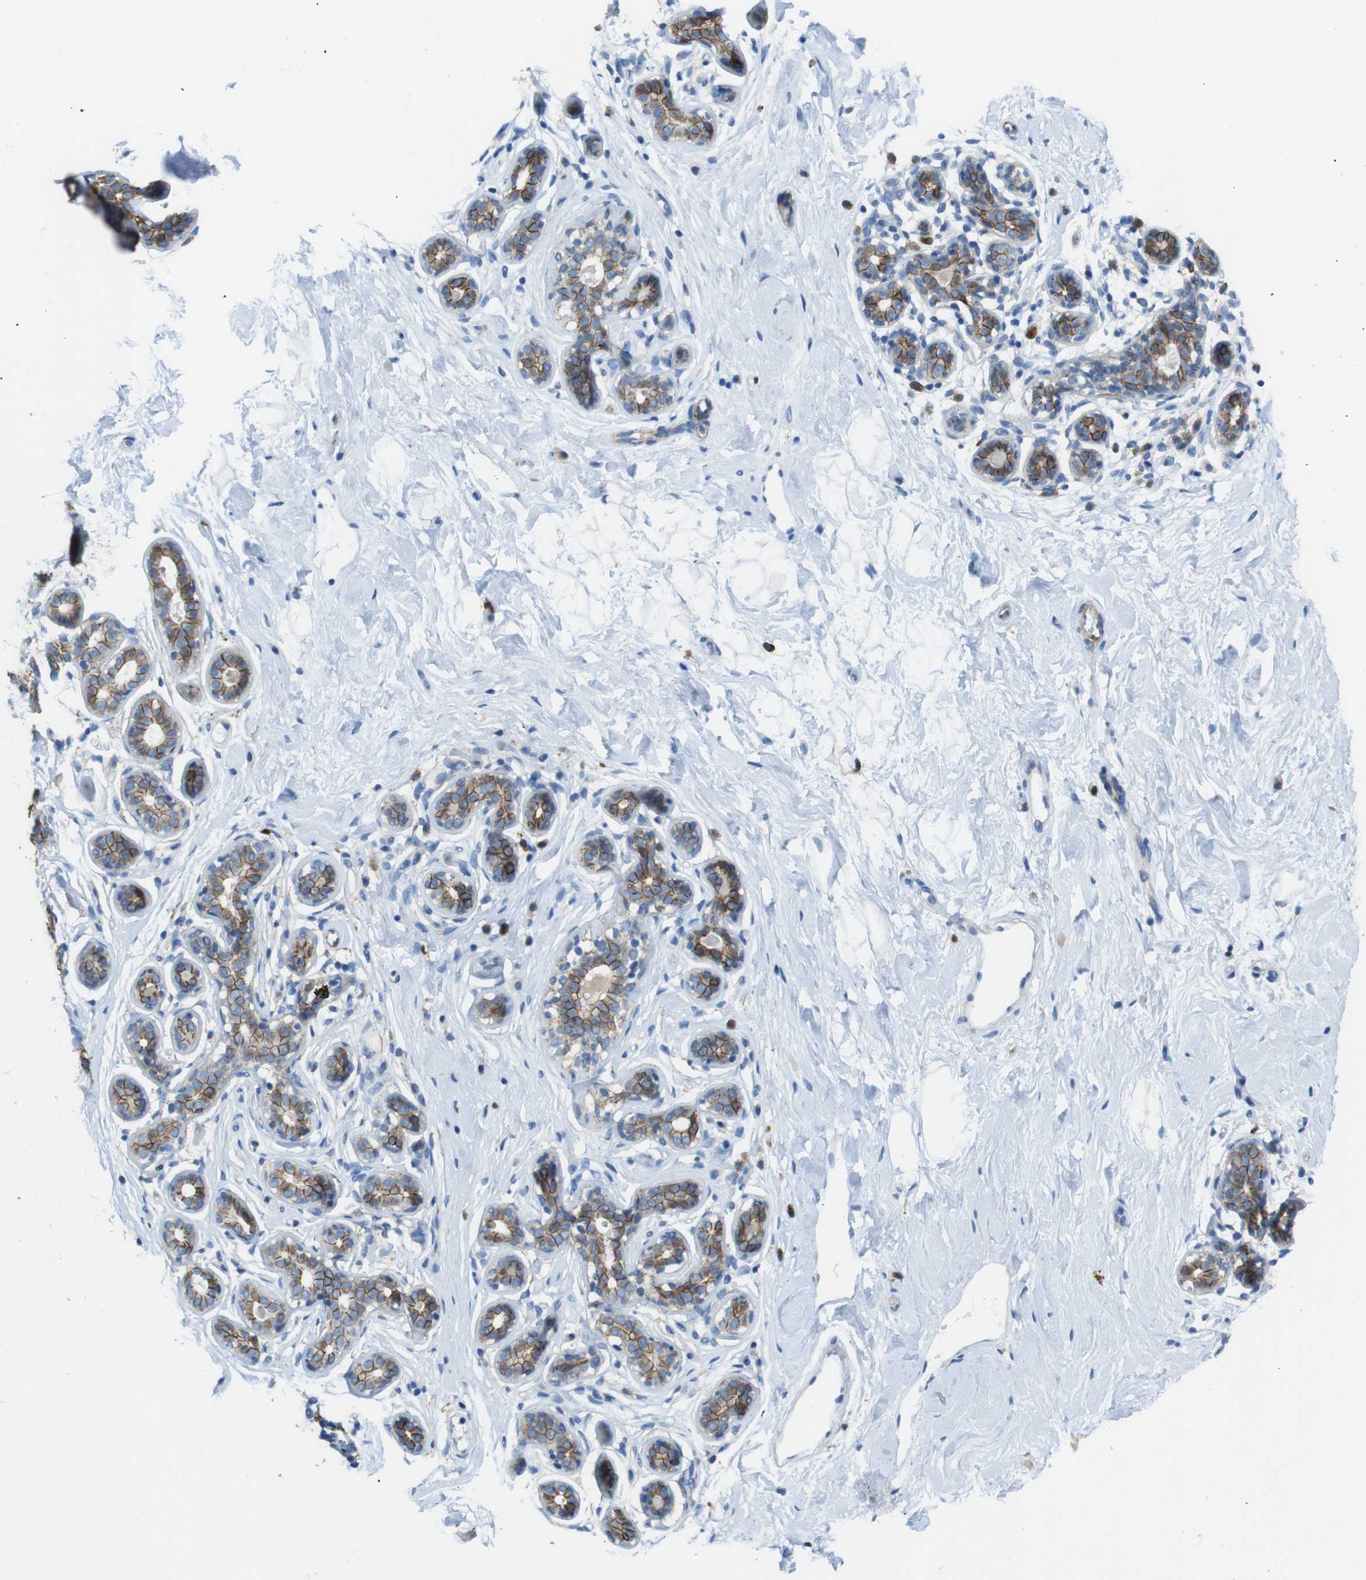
{"staining": {"intensity": "negative", "quantity": "none", "location": "none"}, "tissue": "breast", "cell_type": "Adipocytes", "image_type": "normal", "snomed": [{"axis": "morphology", "description": "Normal tissue, NOS"}, {"axis": "topography", "description": "Breast"}], "caption": "Breast stained for a protein using IHC demonstrates no staining adipocytes.", "gene": "CLMN", "patient": {"sex": "female", "age": 23}}